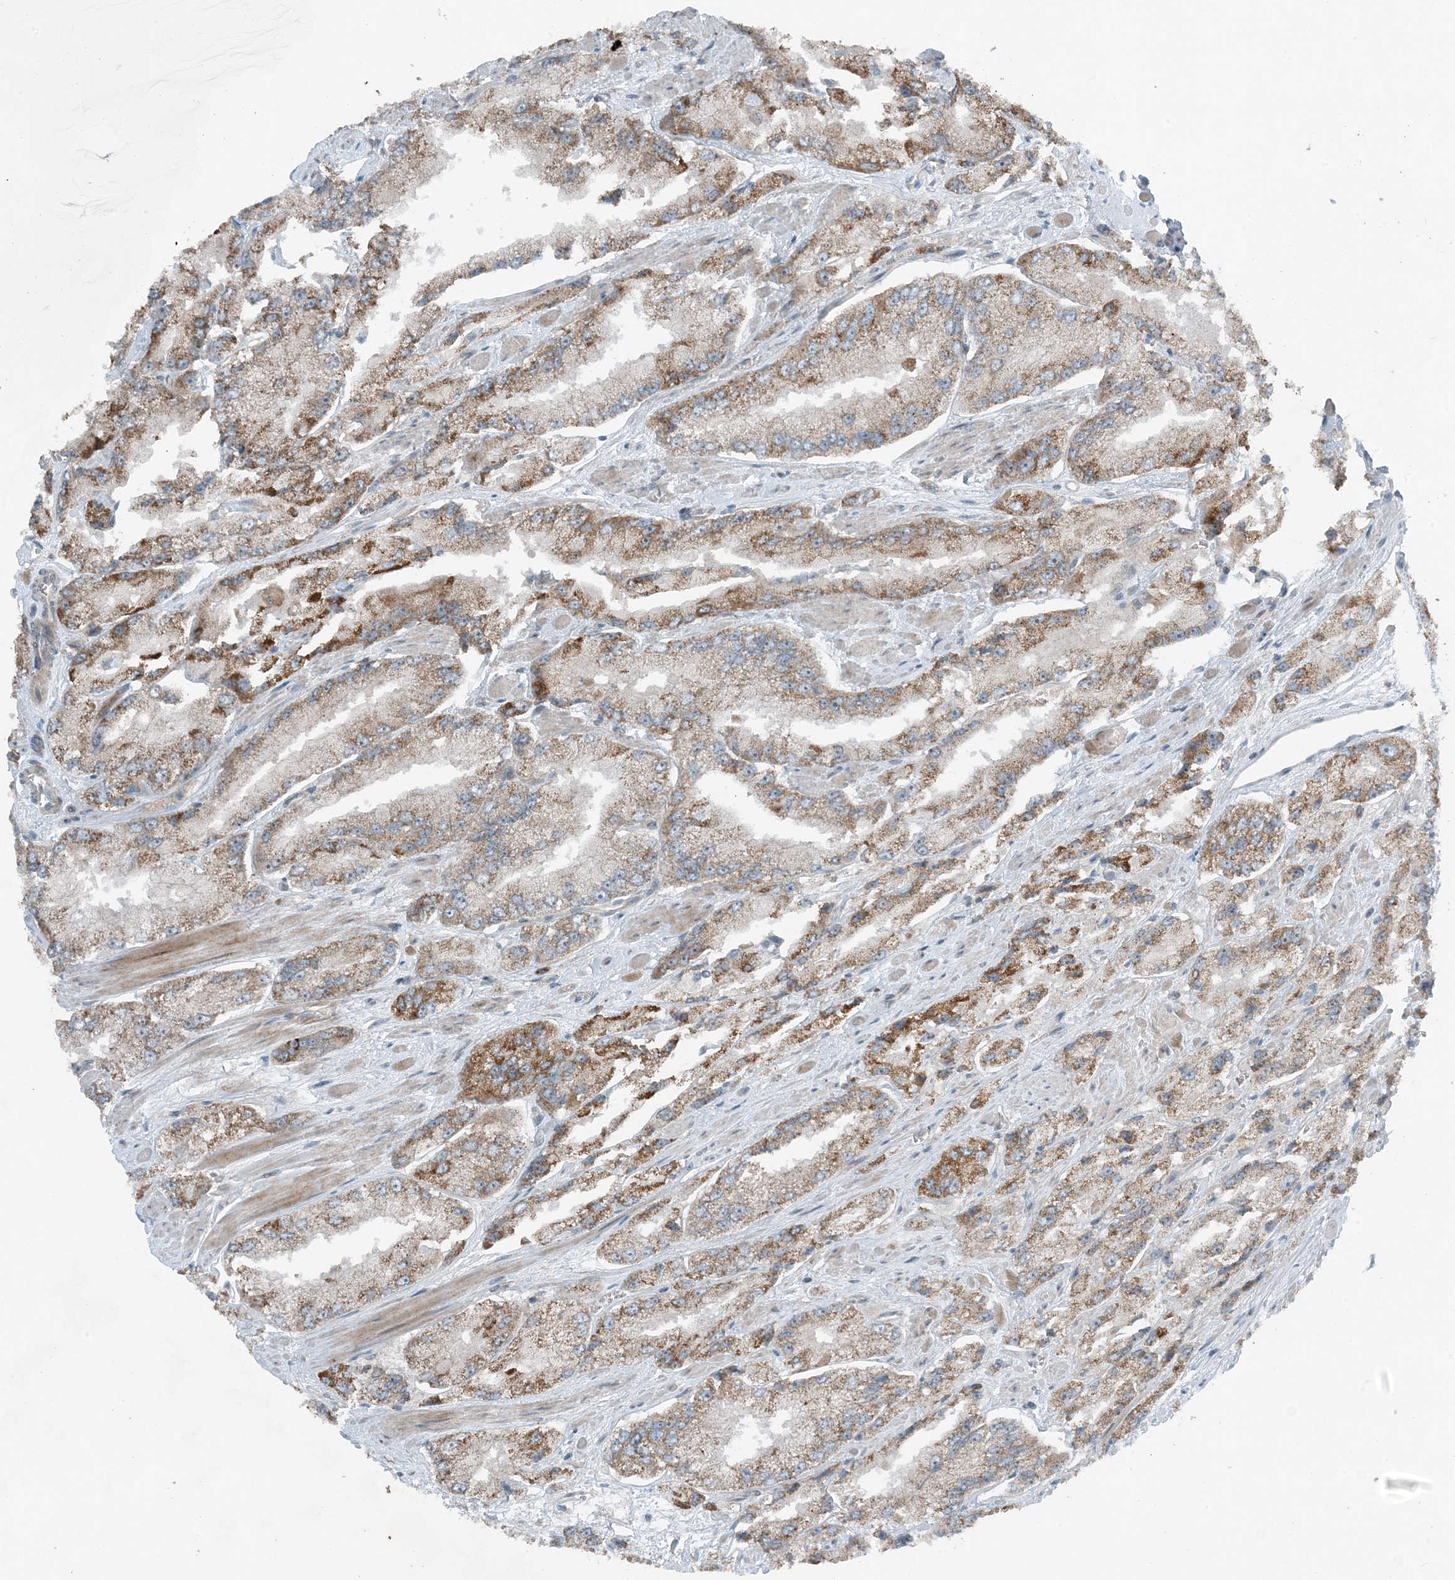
{"staining": {"intensity": "moderate", "quantity": "25%-75%", "location": "cytoplasmic/membranous"}, "tissue": "prostate cancer", "cell_type": "Tumor cells", "image_type": "cancer", "snomed": [{"axis": "morphology", "description": "Adenocarcinoma, High grade"}, {"axis": "topography", "description": "Prostate"}], "caption": "IHC of human prostate cancer (adenocarcinoma (high-grade)) shows medium levels of moderate cytoplasmic/membranous staining in about 25%-75% of tumor cells.", "gene": "MITD1", "patient": {"sex": "male", "age": 58}}